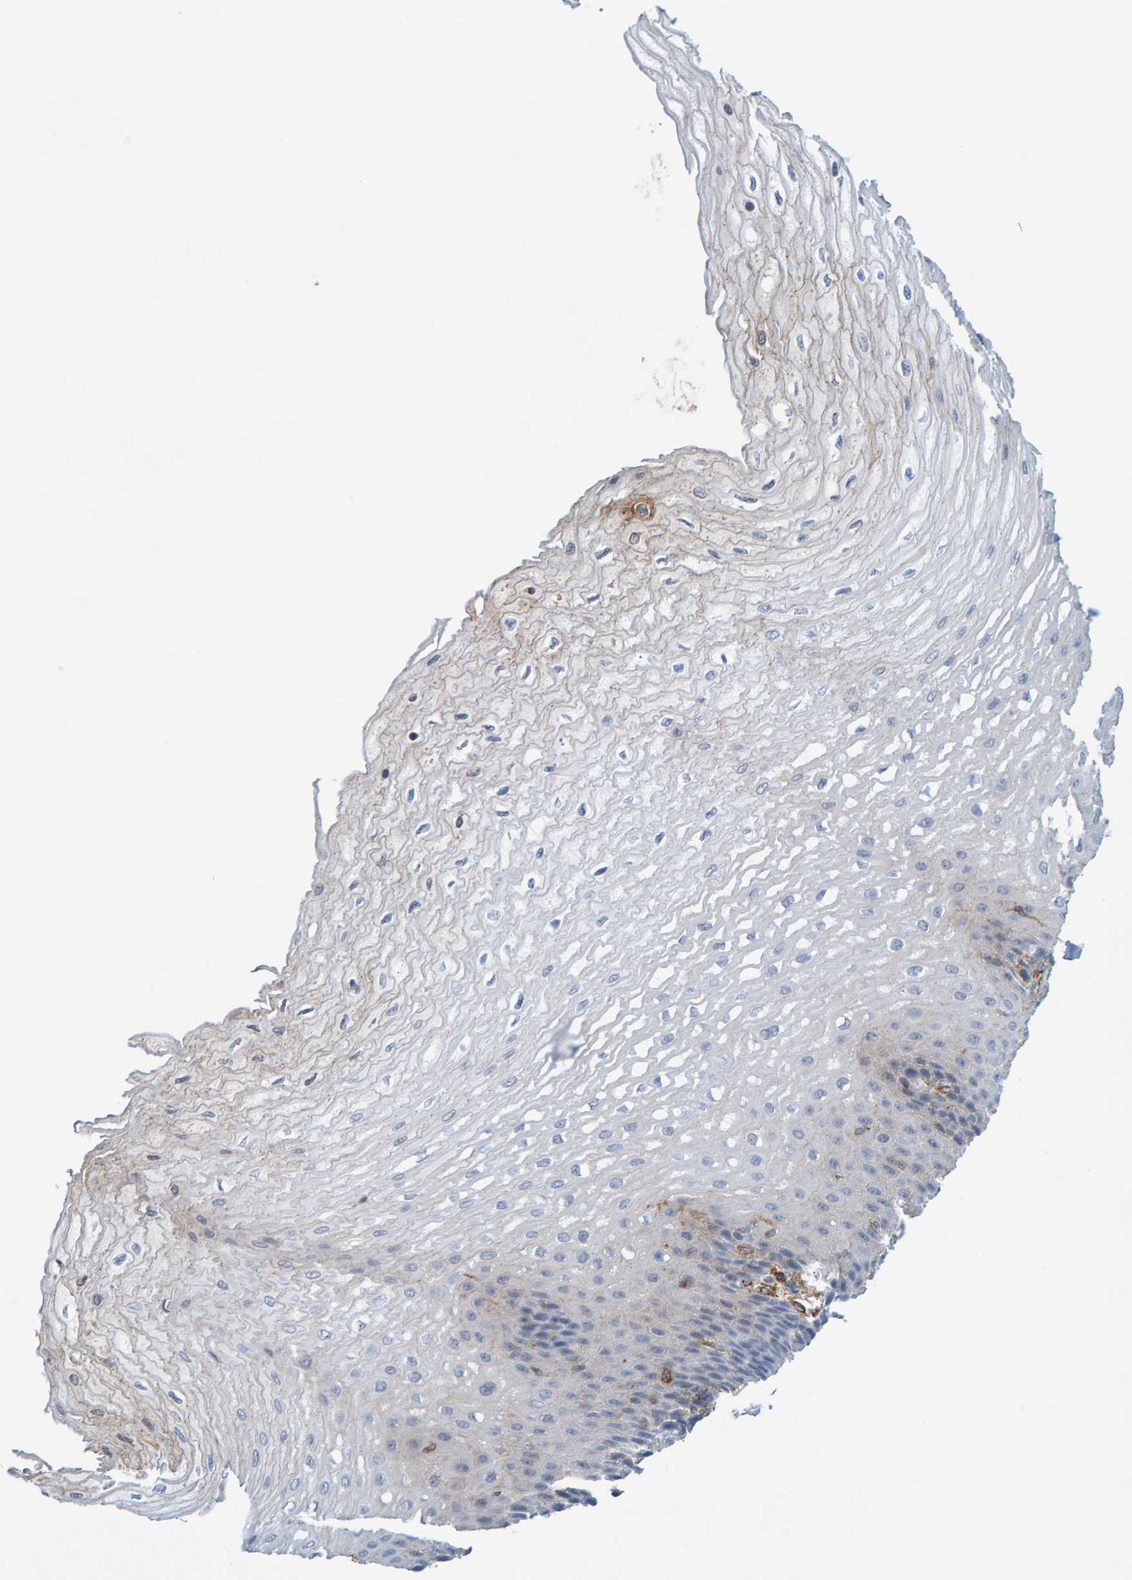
{"staining": {"intensity": "negative", "quantity": "none", "location": "none"}, "tissue": "esophagus", "cell_type": "Squamous epithelial cells", "image_type": "normal", "snomed": [{"axis": "morphology", "description": "Normal tissue, NOS"}, {"axis": "topography", "description": "Esophagus"}], "caption": "Esophagus stained for a protein using IHC exhibits no expression squamous epithelial cells.", "gene": "MVP", "patient": {"sex": "female", "age": 72}}